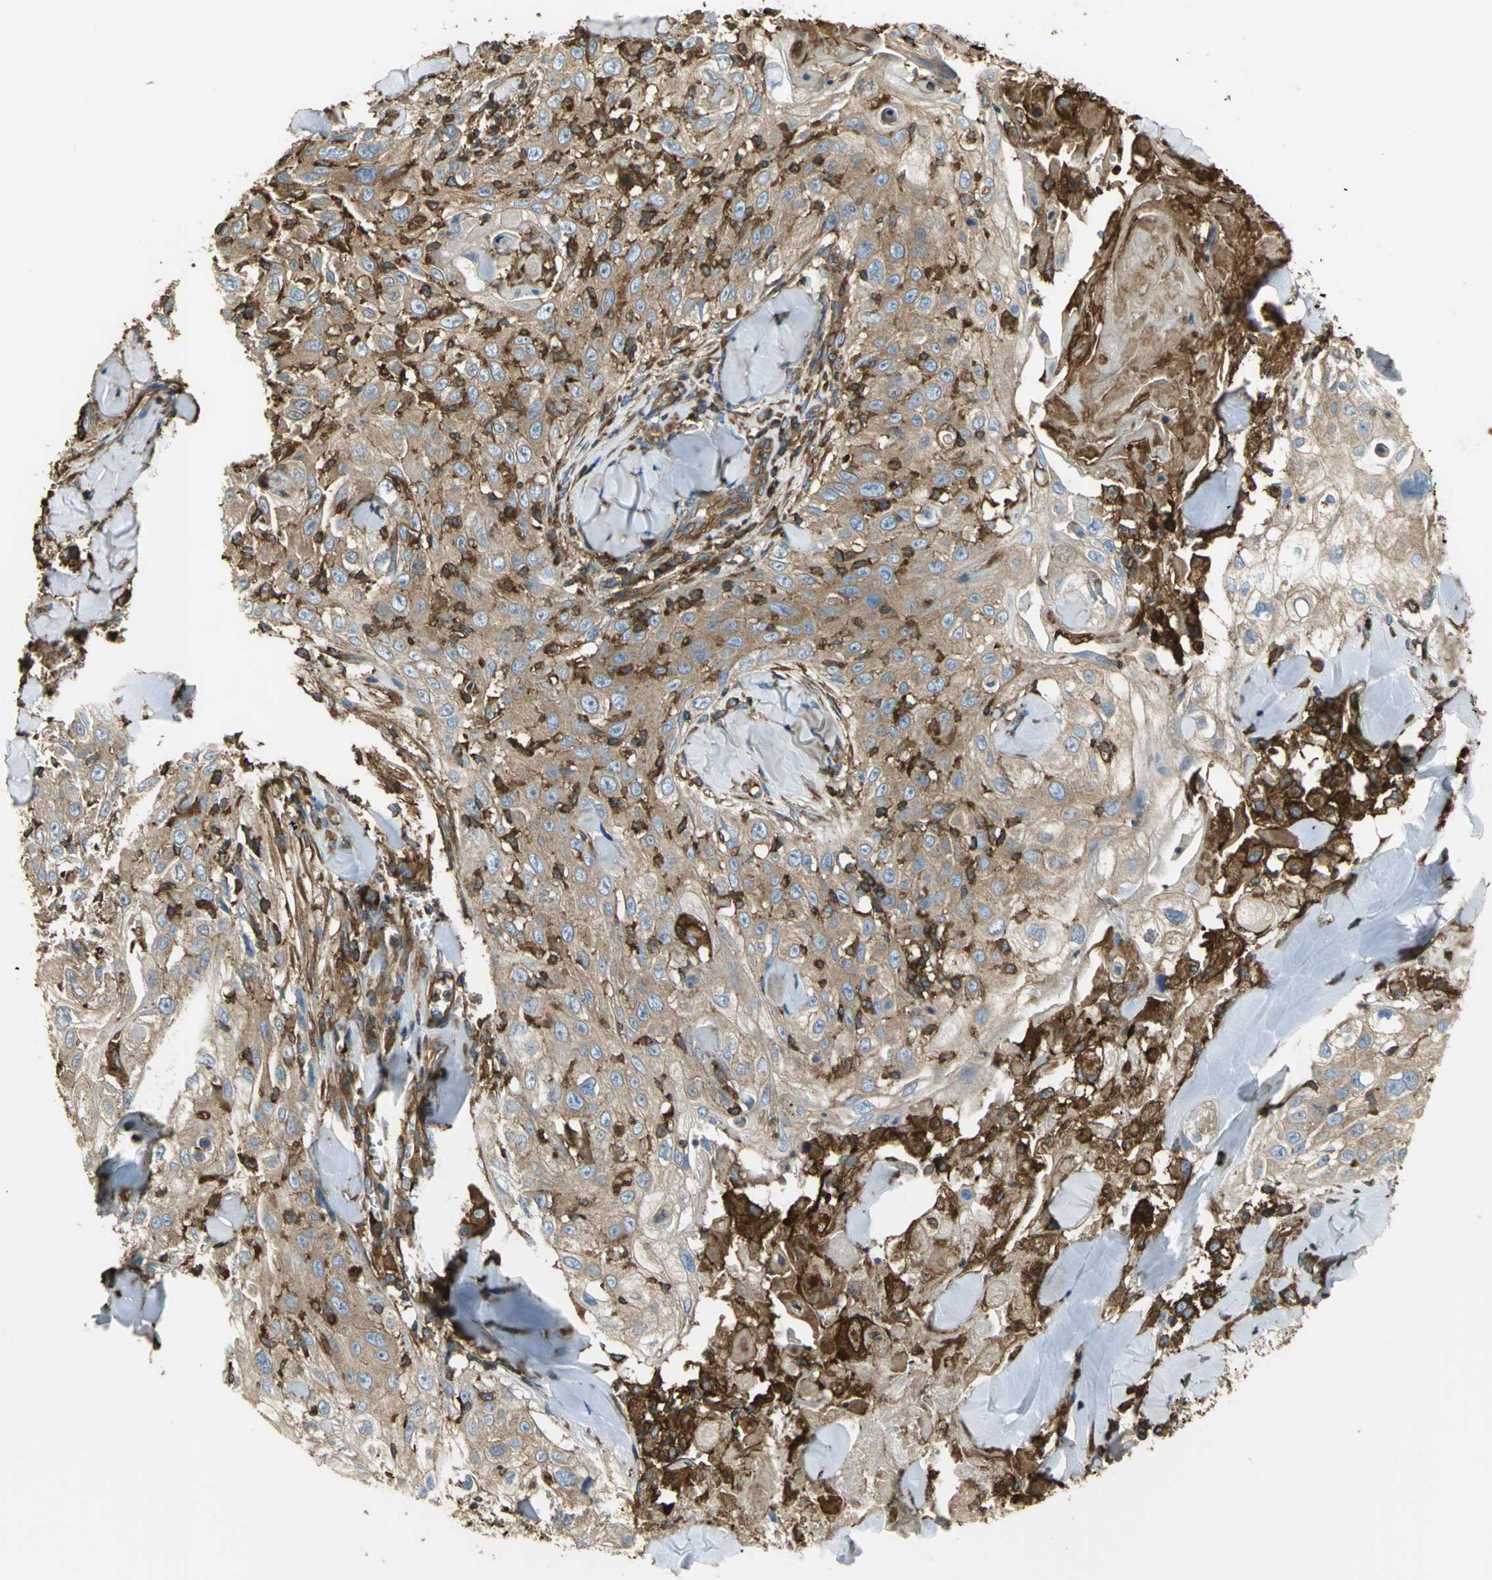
{"staining": {"intensity": "weak", "quantity": ">75%", "location": "cytoplasmic/membranous"}, "tissue": "skin cancer", "cell_type": "Tumor cells", "image_type": "cancer", "snomed": [{"axis": "morphology", "description": "Squamous cell carcinoma, NOS"}, {"axis": "topography", "description": "Skin"}], "caption": "Tumor cells demonstrate low levels of weak cytoplasmic/membranous positivity in about >75% of cells in human skin cancer (squamous cell carcinoma). (DAB (3,3'-diaminobenzidine) IHC, brown staining for protein, blue staining for nuclei).", "gene": "TLN1", "patient": {"sex": "male", "age": 86}}